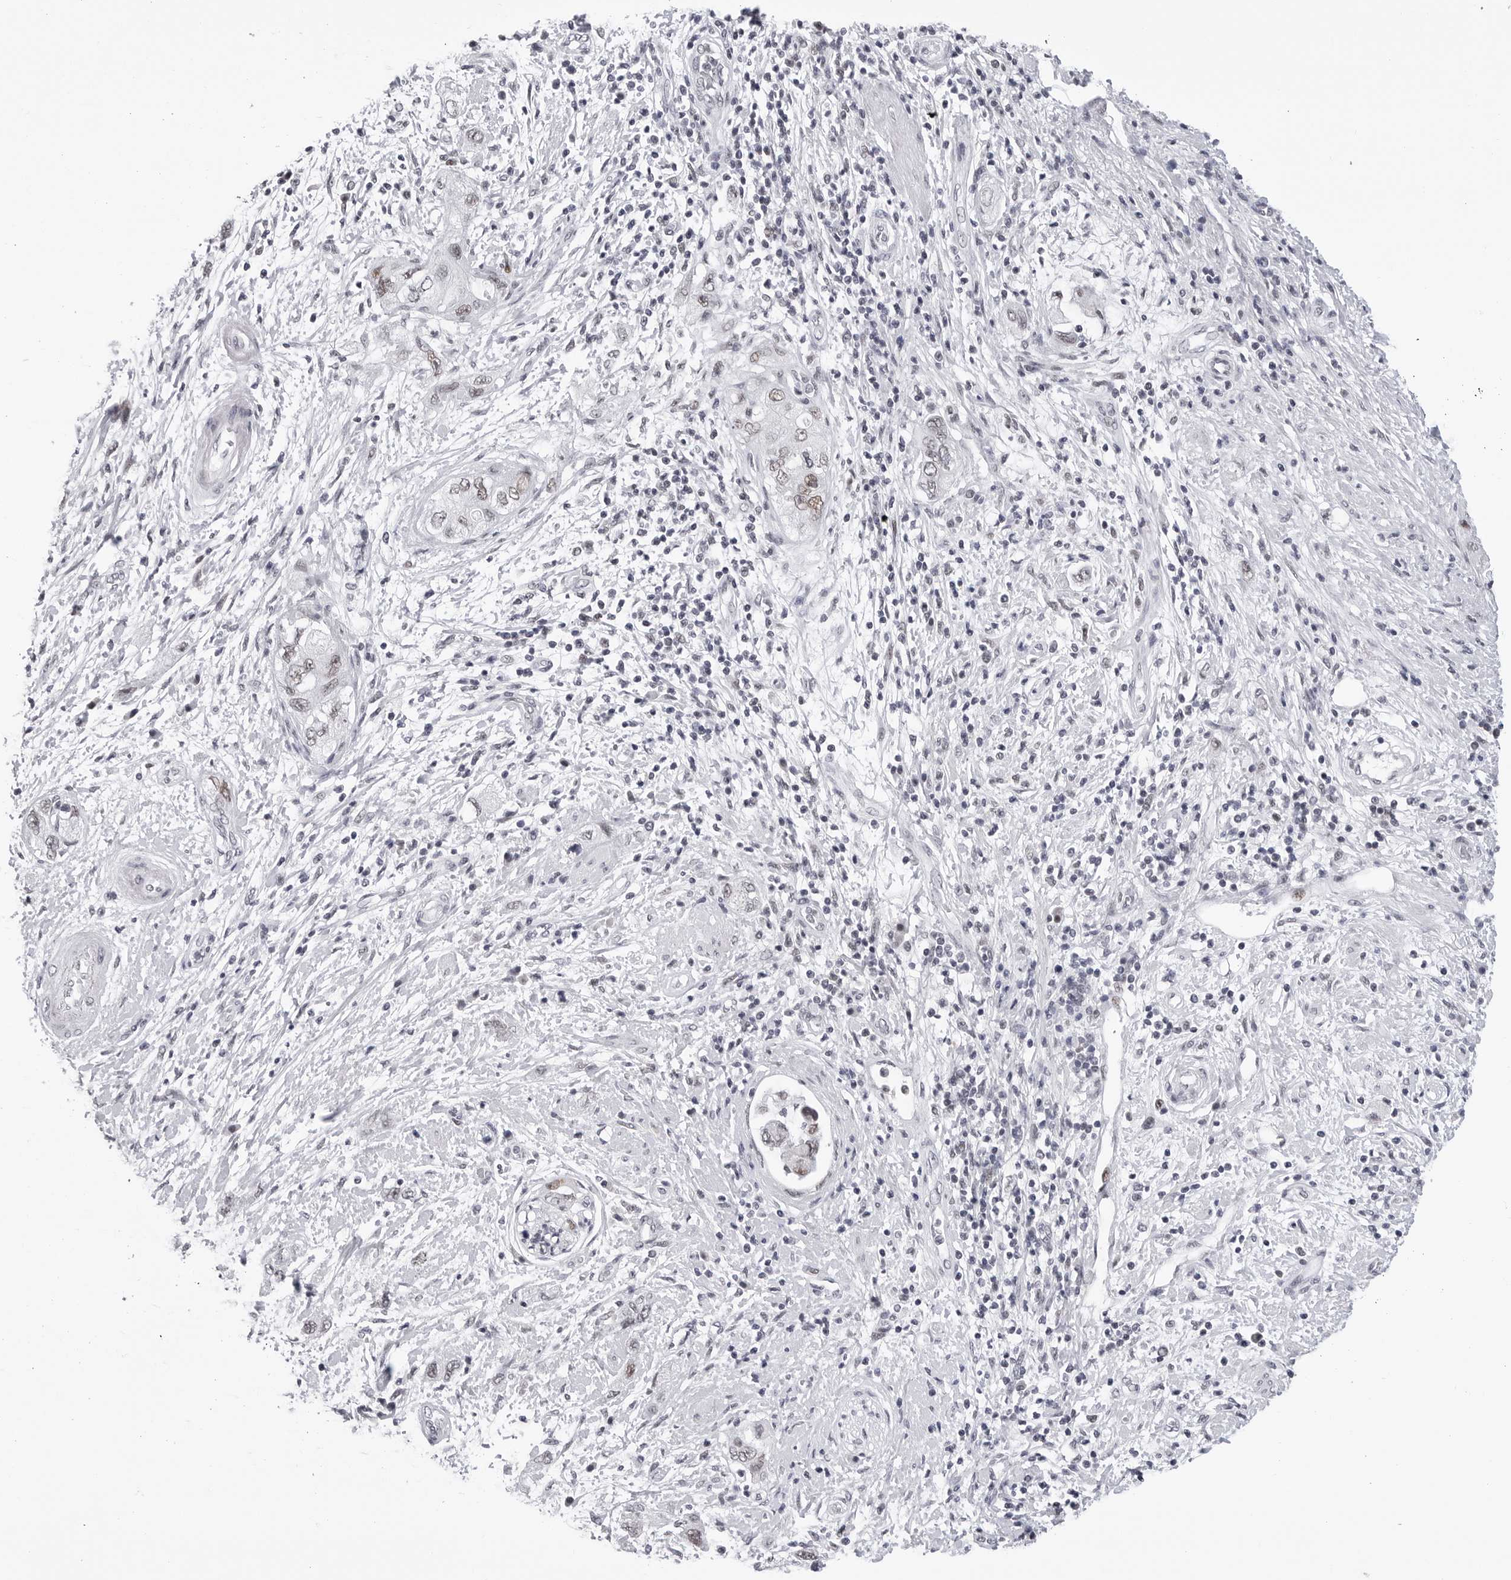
{"staining": {"intensity": "weak", "quantity": "<25%", "location": "nuclear"}, "tissue": "pancreatic cancer", "cell_type": "Tumor cells", "image_type": "cancer", "snomed": [{"axis": "morphology", "description": "Adenocarcinoma, NOS"}, {"axis": "topography", "description": "Pancreas"}], "caption": "DAB immunohistochemical staining of human pancreatic adenocarcinoma displays no significant positivity in tumor cells.", "gene": "SF3B4", "patient": {"sex": "female", "age": 73}}